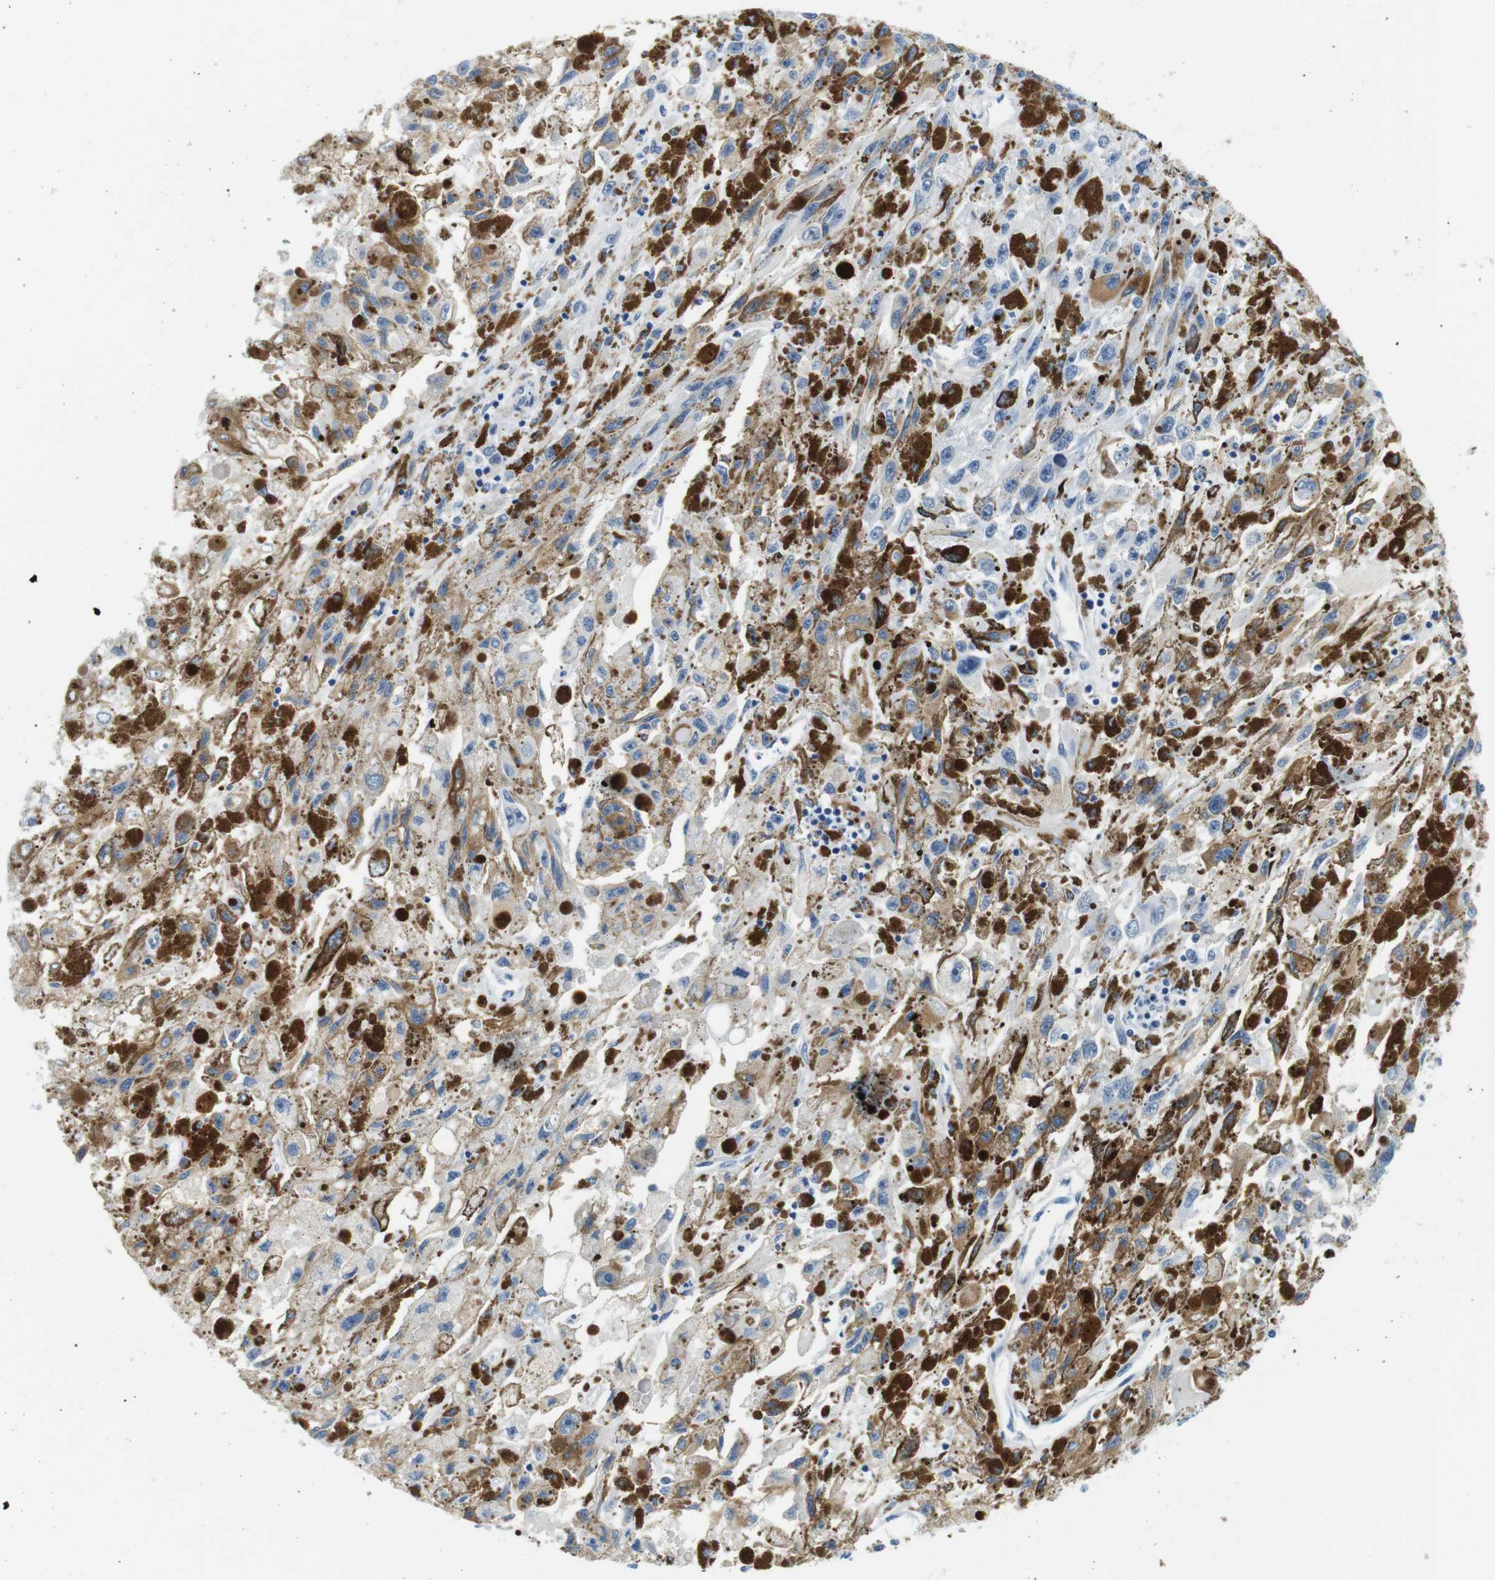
{"staining": {"intensity": "negative", "quantity": "none", "location": "none"}, "tissue": "melanoma", "cell_type": "Tumor cells", "image_type": "cancer", "snomed": [{"axis": "morphology", "description": "Malignant melanoma, NOS"}, {"axis": "topography", "description": "Skin"}], "caption": "The photomicrograph reveals no staining of tumor cells in melanoma.", "gene": "CYP2C9", "patient": {"sex": "female", "age": 104}}